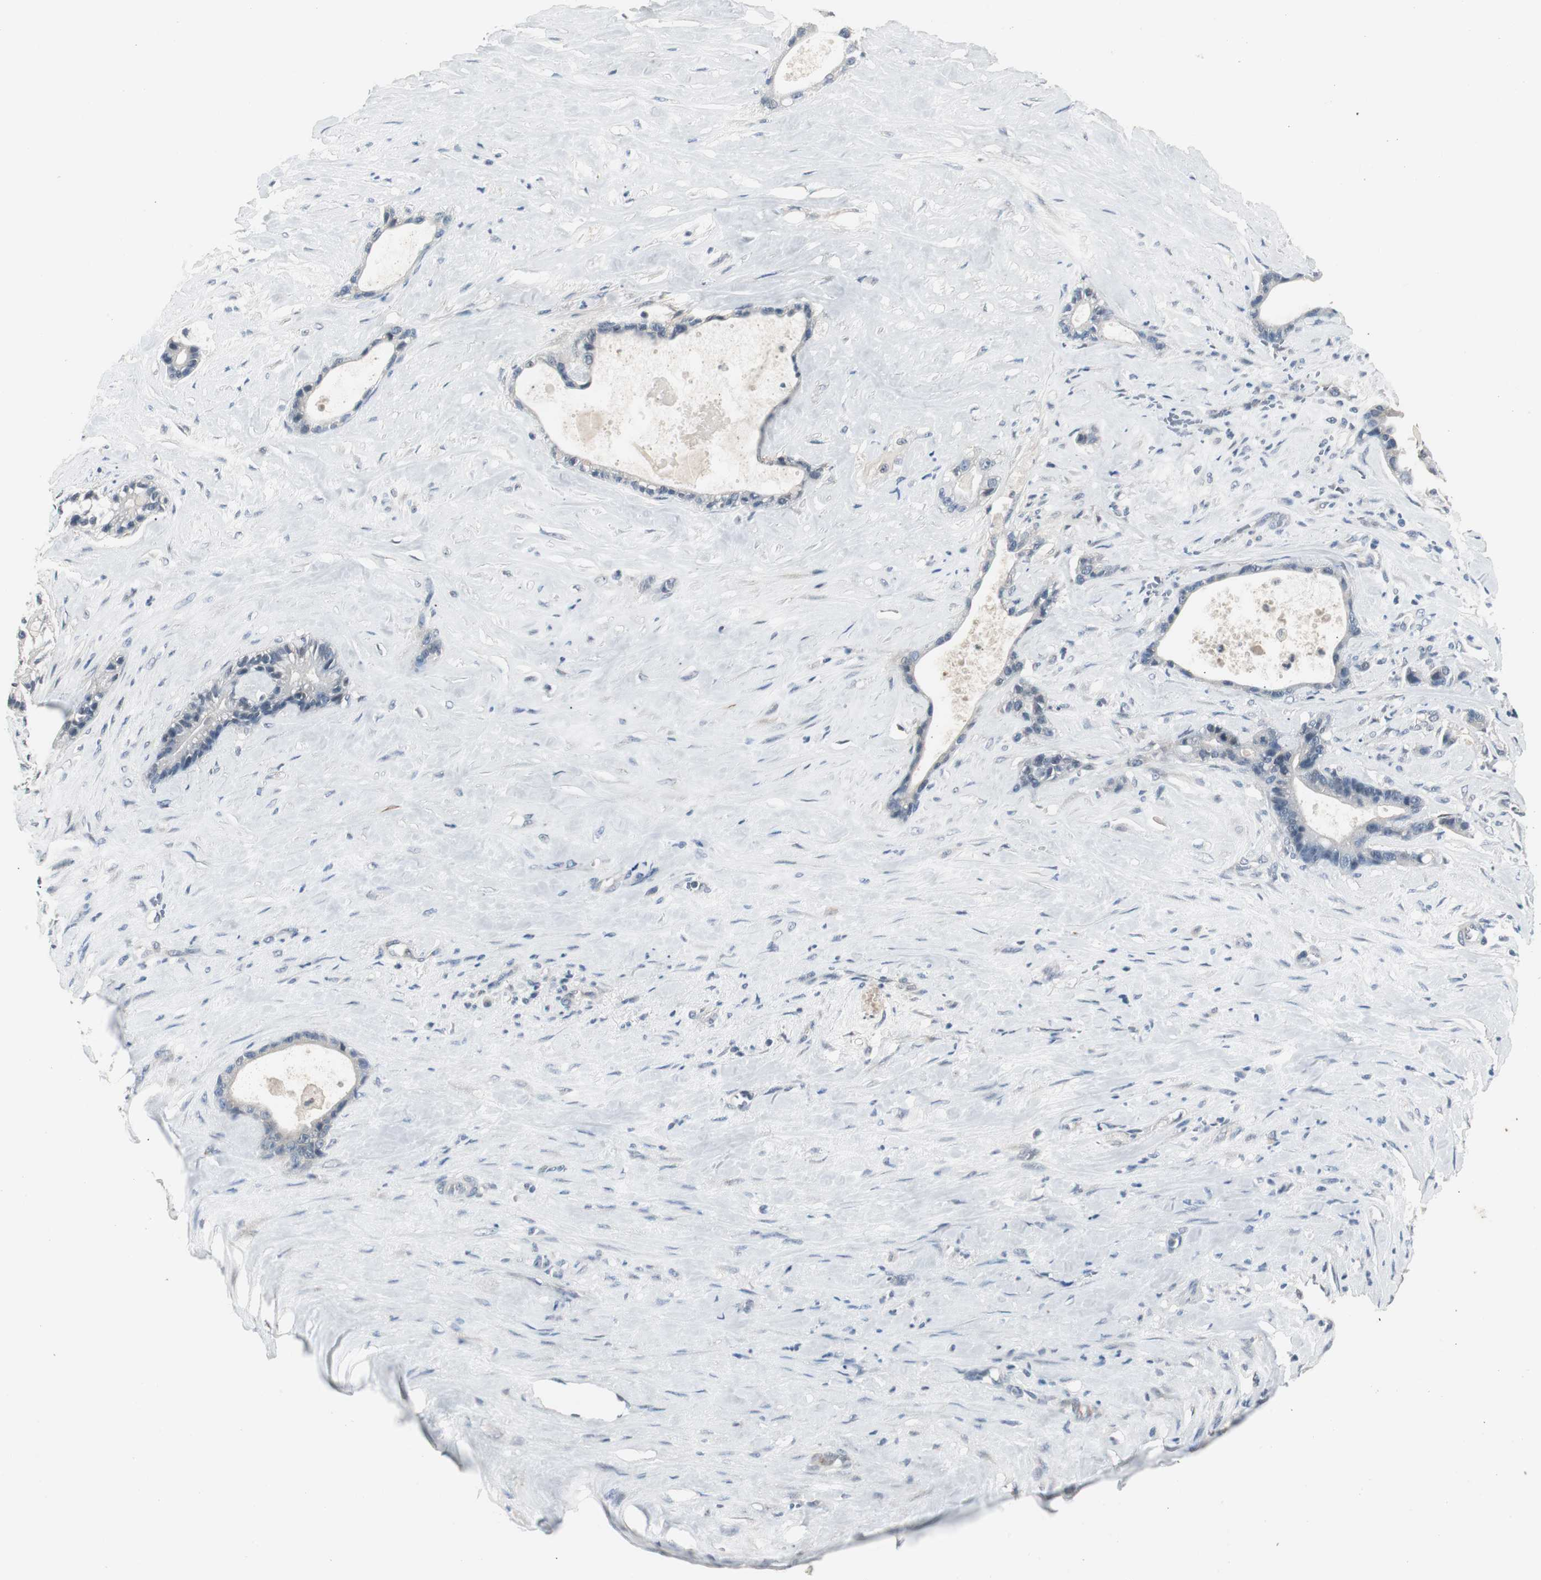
{"staining": {"intensity": "weak", "quantity": ">75%", "location": "cytoplasmic/membranous"}, "tissue": "liver cancer", "cell_type": "Tumor cells", "image_type": "cancer", "snomed": [{"axis": "morphology", "description": "Cholangiocarcinoma"}, {"axis": "topography", "description": "Liver"}], "caption": "Immunohistochemical staining of cholangiocarcinoma (liver) shows weak cytoplasmic/membranous protein staining in about >75% of tumor cells. (DAB (3,3'-diaminobenzidine) = brown stain, brightfield microscopy at high magnification).", "gene": "ZMPSTE24", "patient": {"sex": "female", "age": 55}}